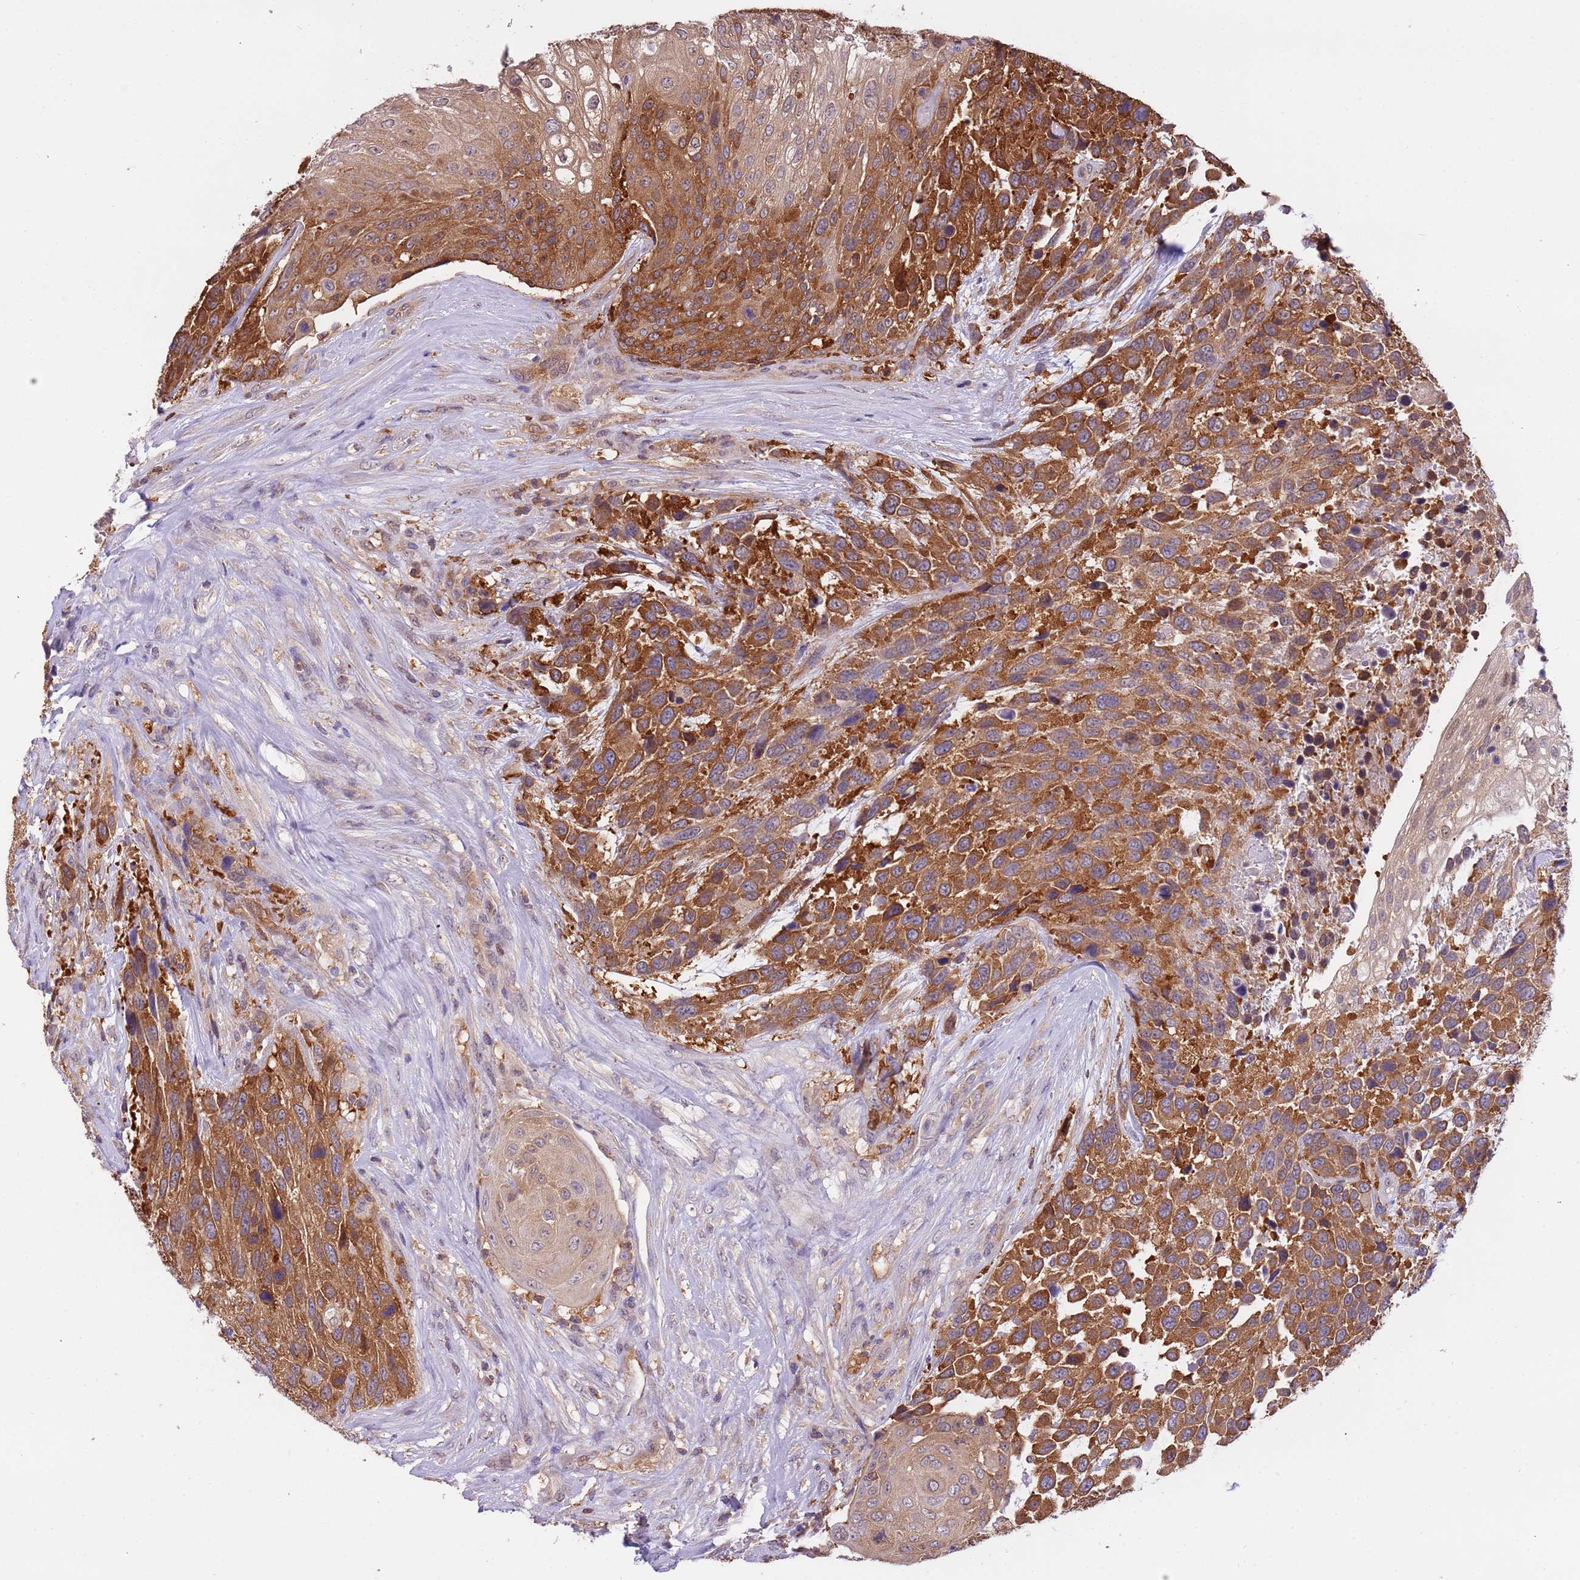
{"staining": {"intensity": "strong", "quantity": ">75%", "location": "cytoplasmic/membranous"}, "tissue": "urothelial cancer", "cell_type": "Tumor cells", "image_type": "cancer", "snomed": [{"axis": "morphology", "description": "Urothelial carcinoma, High grade"}, {"axis": "topography", "description": "Urinary bladder"}], "caption": "Immunohistochemical staining of human high-grade urothelial carcinoma reveals high levels of strong cytoplasmic/membranous positivity in approximately >75% of tumor cells.", "gene": "STIP1", "patient": {"sex": "female", "age": 70}}